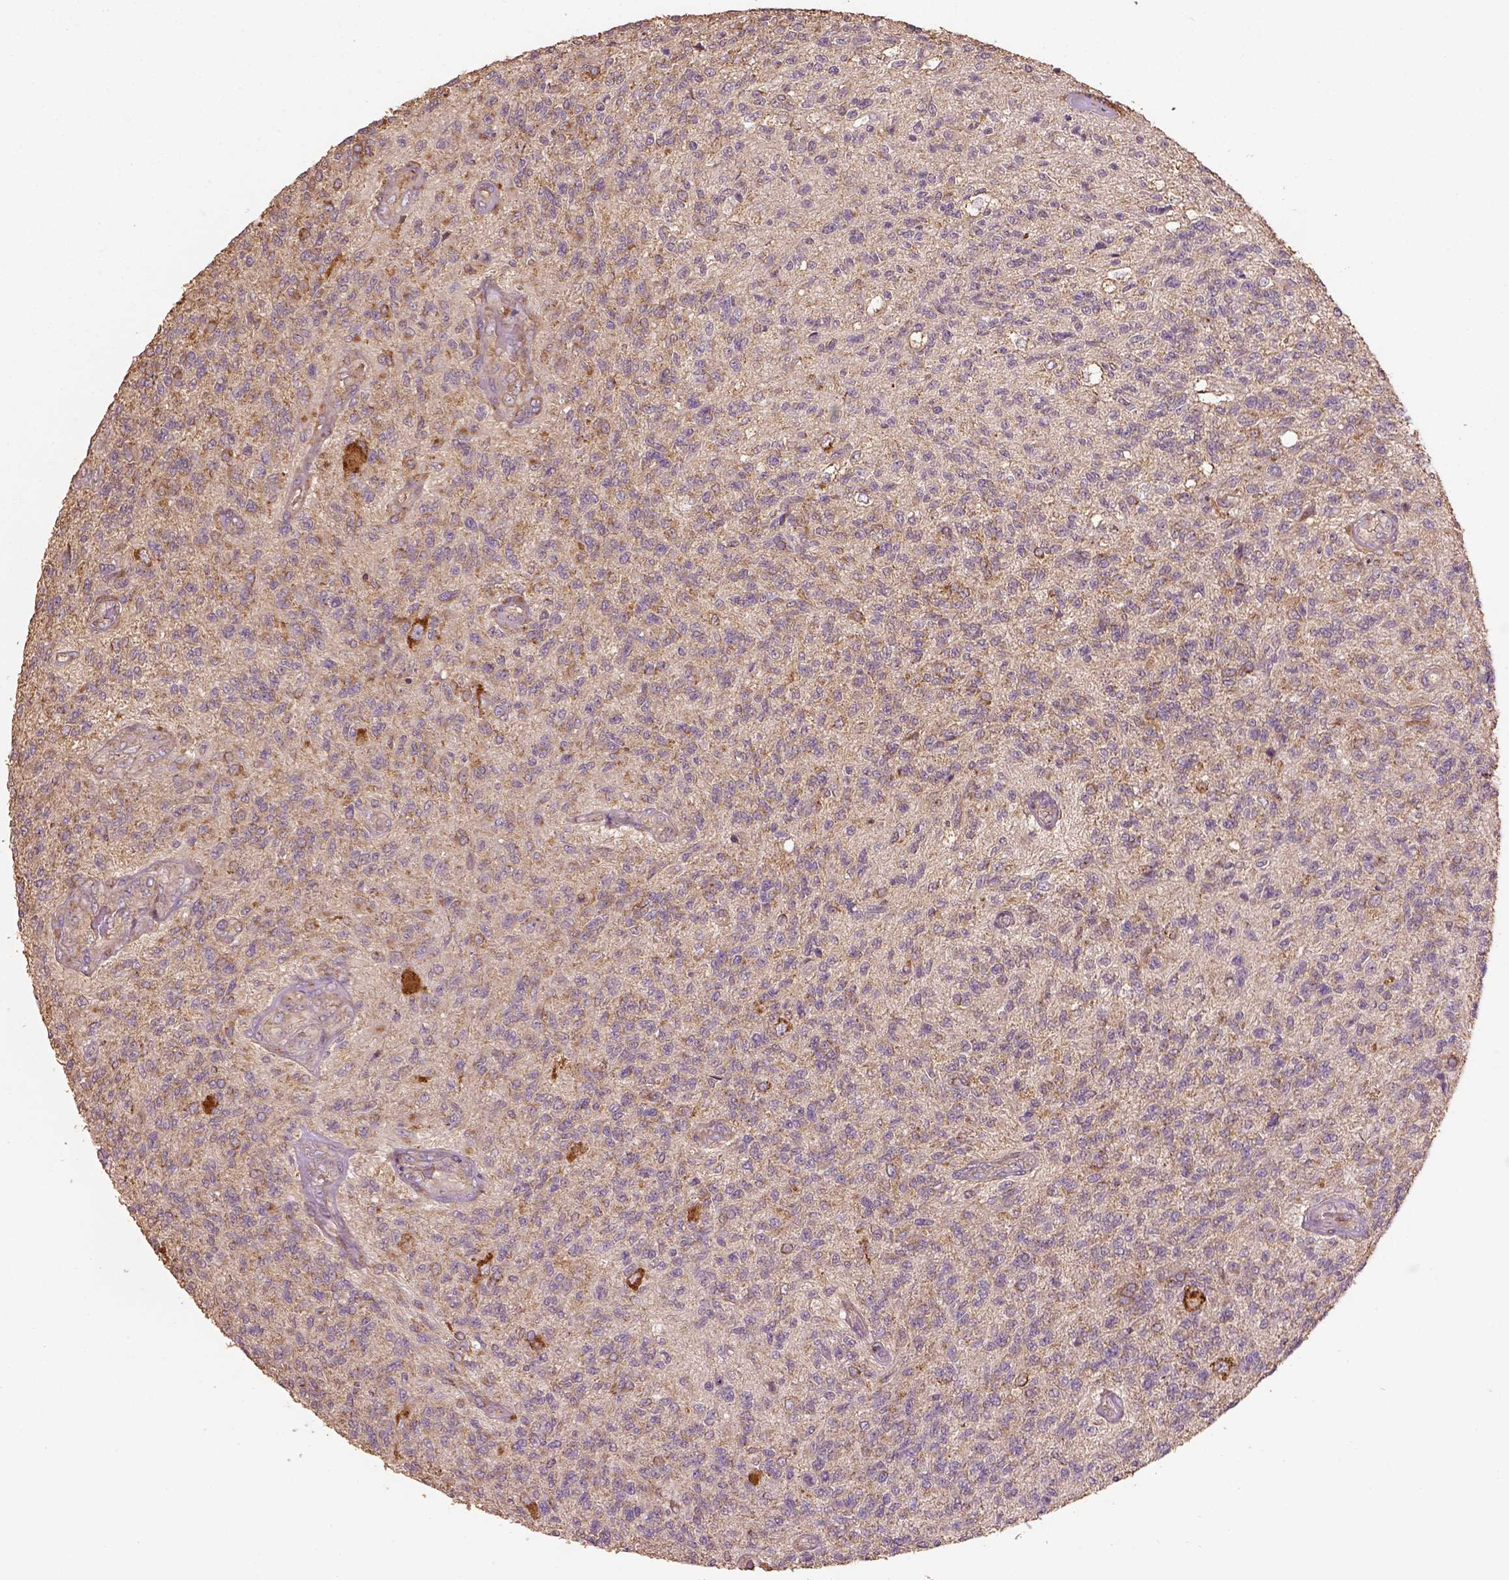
{"staining": {"intensity": "moderate", "quantity": ">75%", "location": "cytoplasmic/membranous"}, "tissue": "glioma", "cell_type": "Tumor cells", "image_type": "cancer", "snomed": [{"axis": "morphology", "description": "Glioma, malignant, High grade"}, {"axis": "topography", "description": "Brain"}], "caption": "Human glioma stained with a brown dye reveals moderate cytoplasmic/membranous positive expression in approximately >75% of tumor cells.", "gene": "AP1B1", "patient": {"sex": "male", "age": 56}}